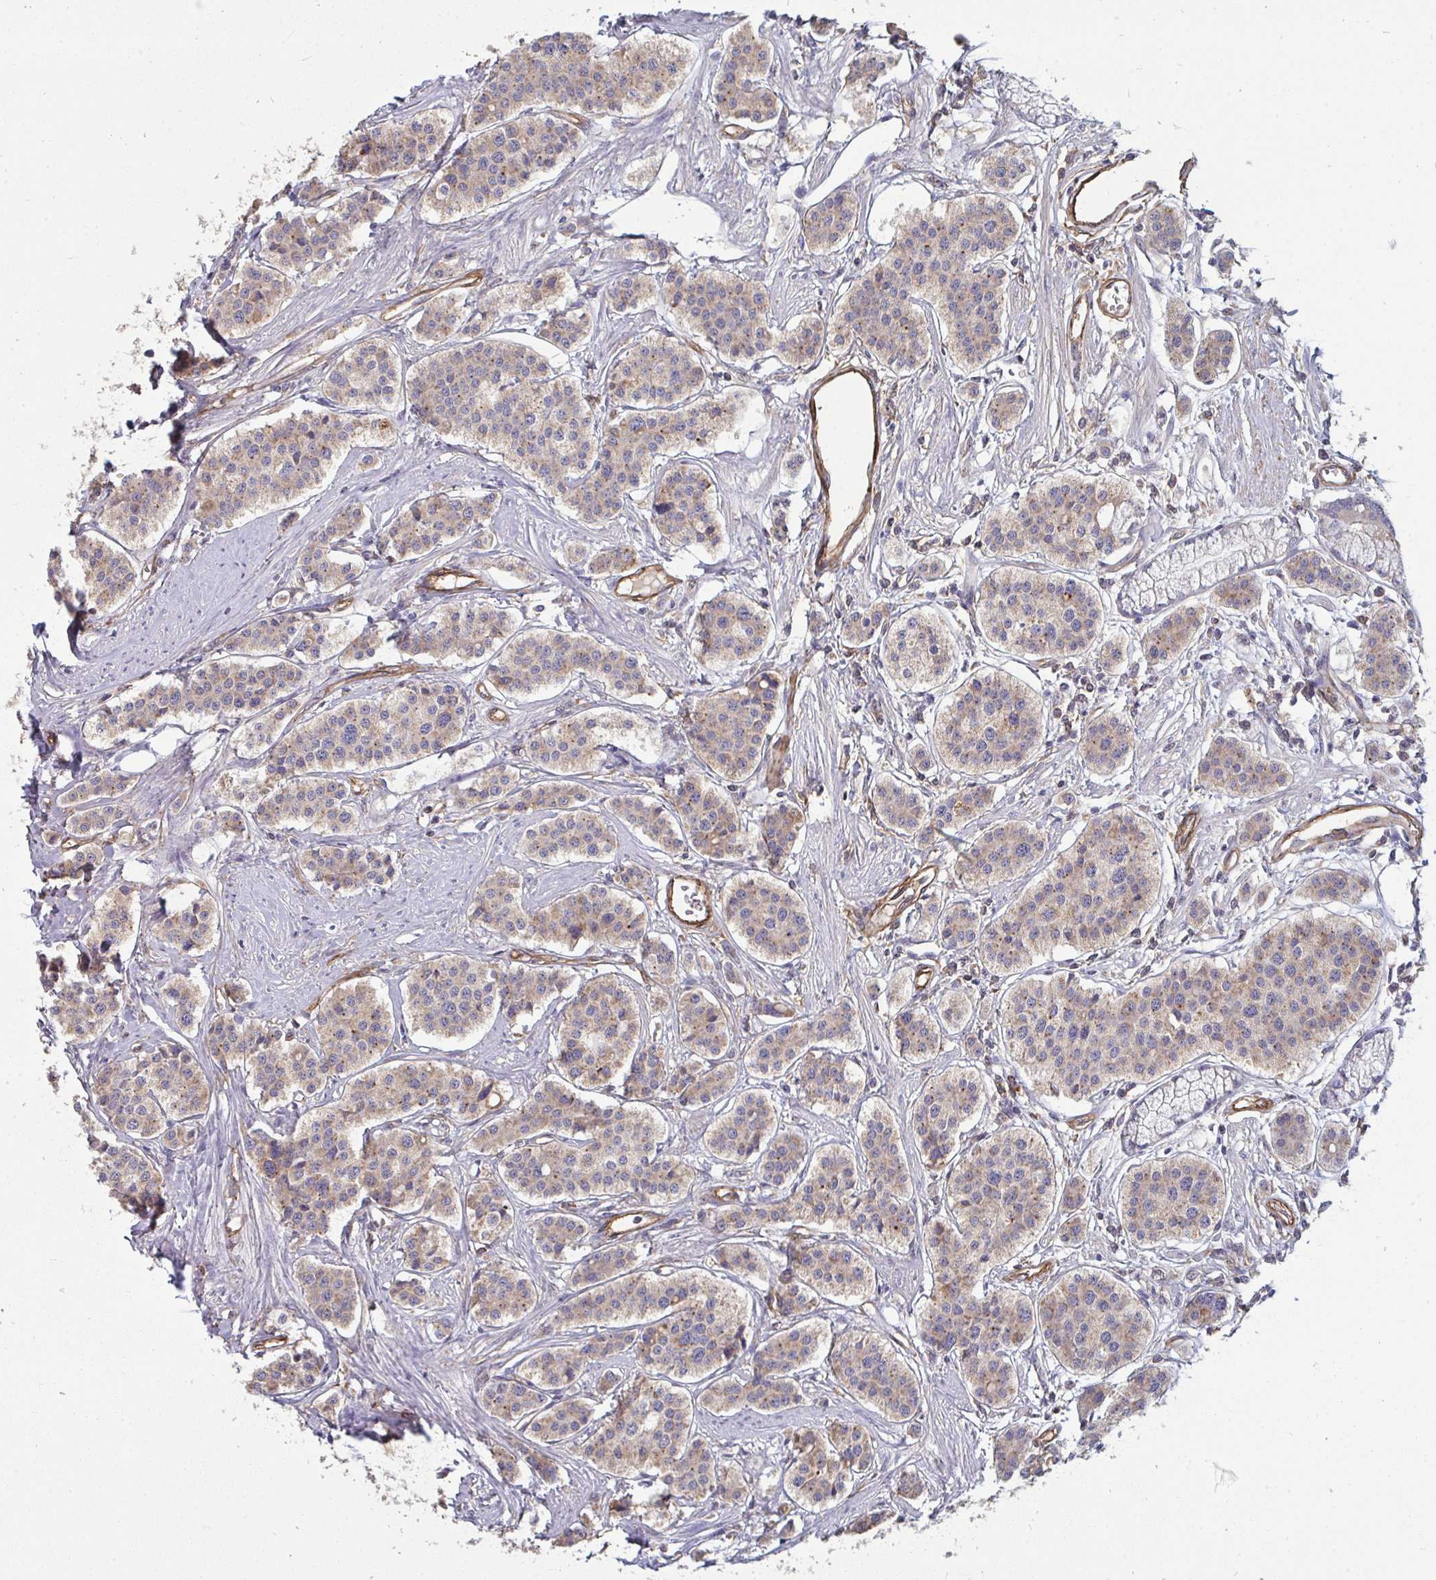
{"staining": {"intensity": "weak", "quantity": "<25%", "location": "cytoplasmic/membranous"}, "tissue": "carcinoid", "cell_type": "Tumor cells", "image_type": "cancer", "snomed": [{"axis": "morphology", "description": "Carcinoid, malignant, NOS"}, {"axis": "topography", "description": "Small intestine"}], "caption": "Immunohistochemical staining of human carcinoid demonstrates no significant staining in tumor cells.", "gene": "ISCU", "patient": {"sex": "male", "age": 60}}